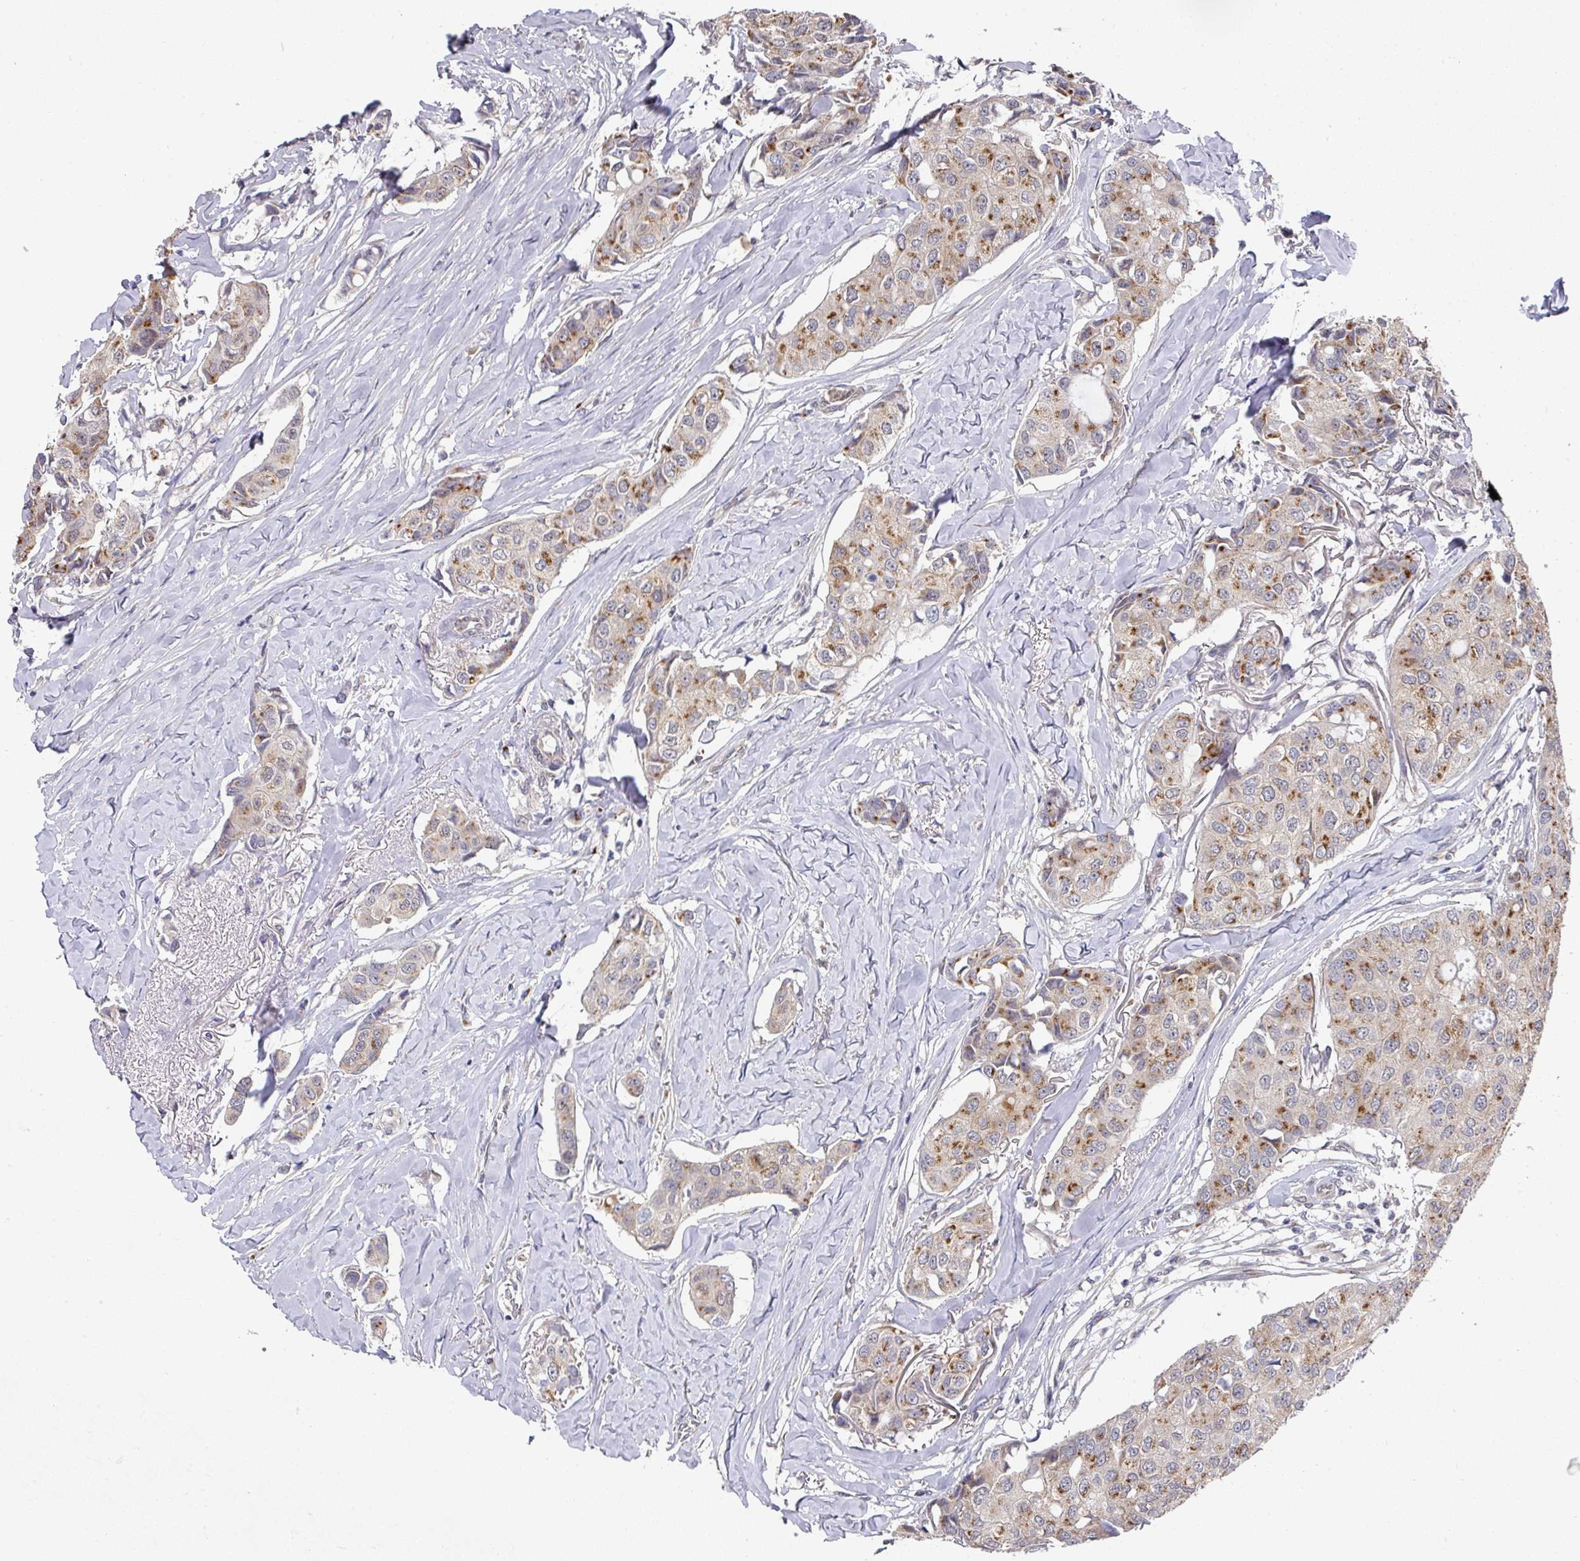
{"staining": {"intensity": "moderate", "quantity": "25%-75%", "location": "cytoplasmic/membranous"}, "tissue": "breast cancer", "cell_type": "Tumor cells", "image_type": "cancer", "snomed": [{"axis": "morphology", "description": "Duct carcinoma"}, {"axis": "topography", "description": "Breast"}], "caption": "This photomicrograph demonstrates IHC staining of breast cancer, with medium moderate cytoplasmic/membranous staining in approximately 25%-75% of tumor cells.", "gene": "C18orf25", "patient": {"sex": "female", "age": 80}}